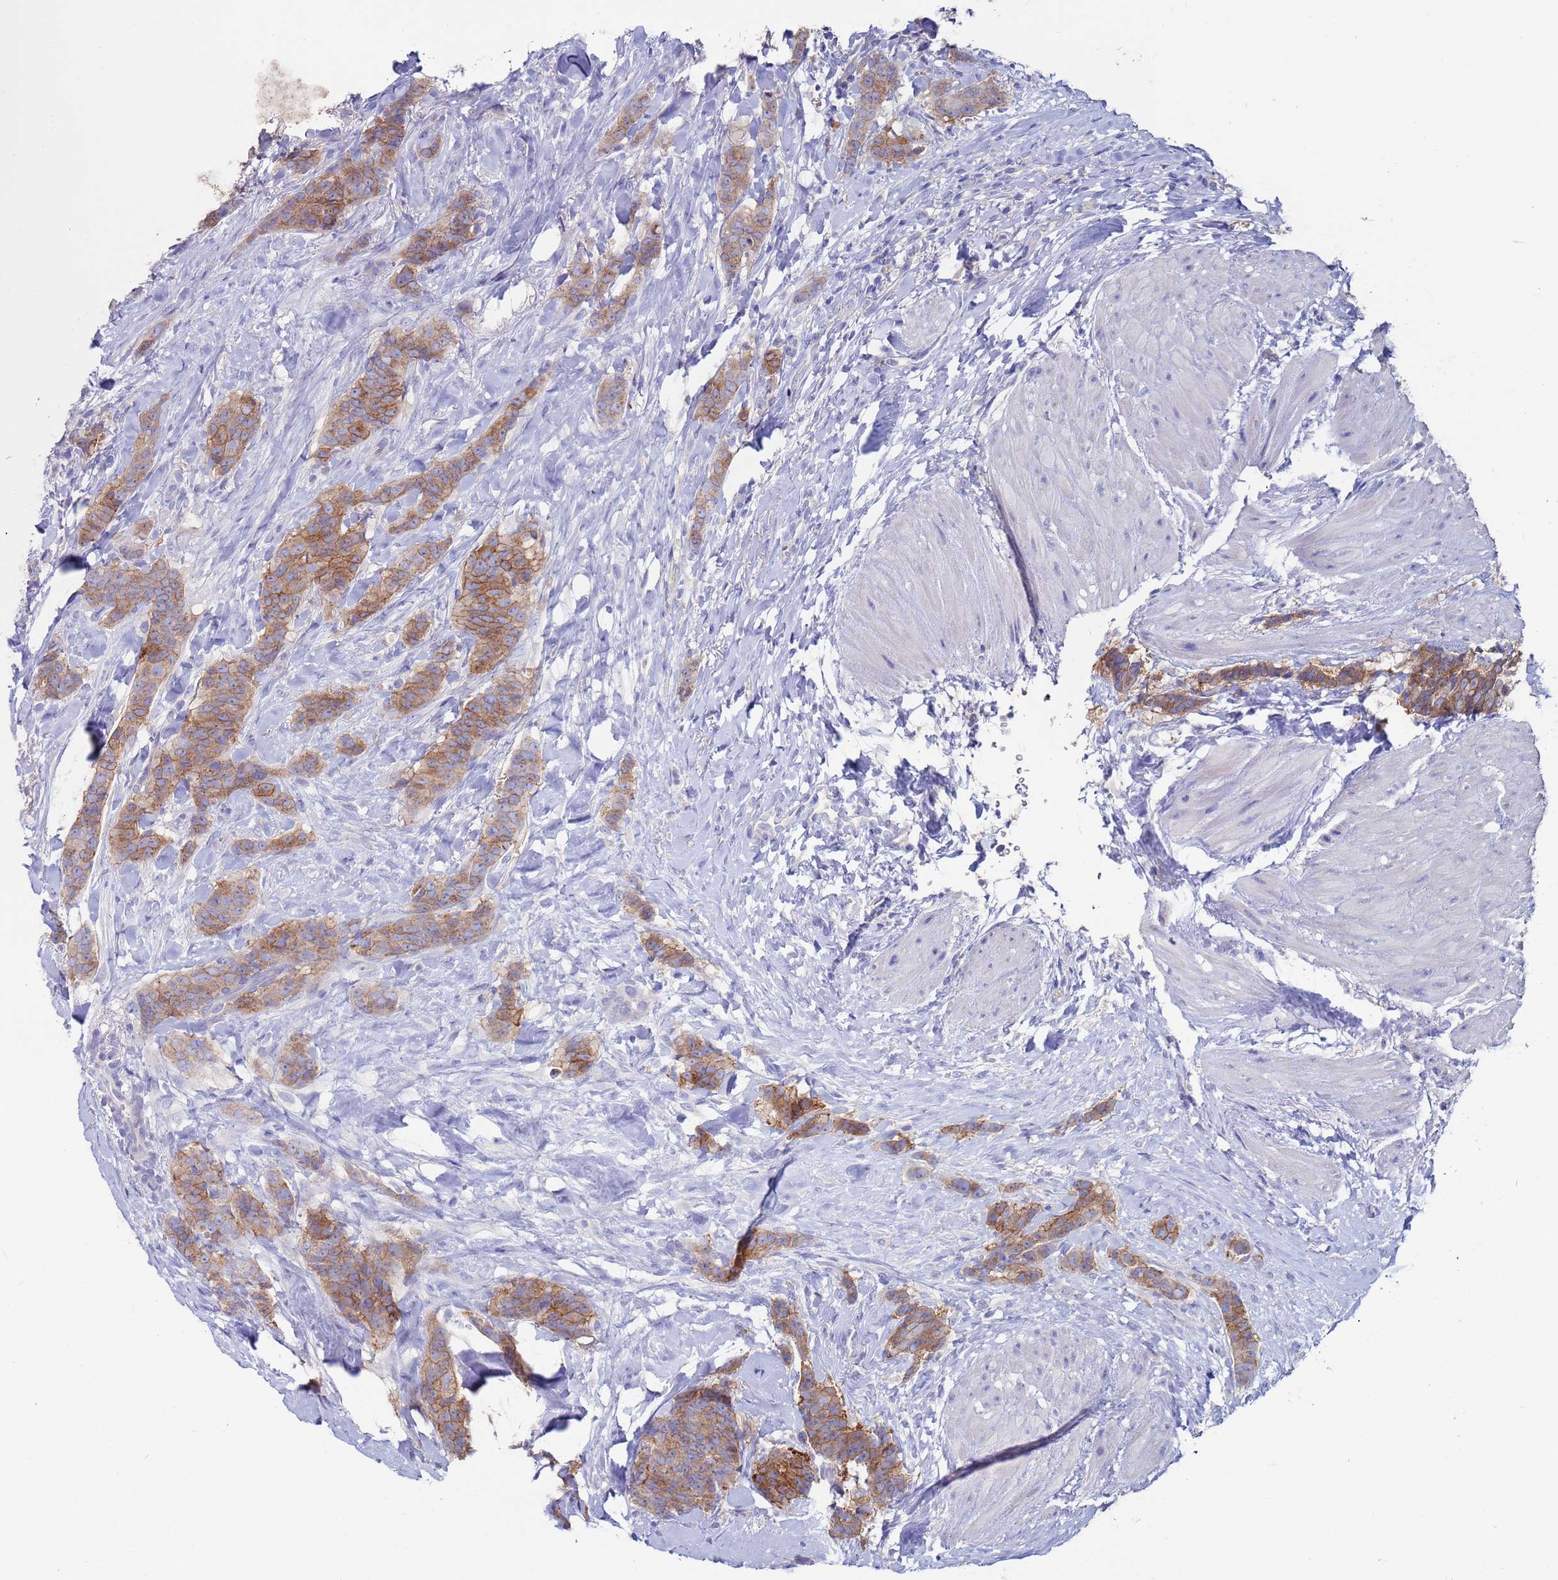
{"staining": {"intensity": "moderate", "quantity": ">75%", "location": "cytoplasmic/membranous"}, "tissue": "breast cancer", "cell_type": "Tumor cells", "image_type": "cancer", "snomed": [{"axis": "morphology", "description": "Duct carcinoma"}, {"axis": "topography", "description": "Breast"}], "caption": "Breast cancer (invasive ductal carcinoma) stained with immunohistochemistry demonstrates moderate cytoplasmic/membranous staining in approximately >75% of tumor cells.", "gene": "KRTCAP3", "patient": {"sex": "female", "age": 40}}